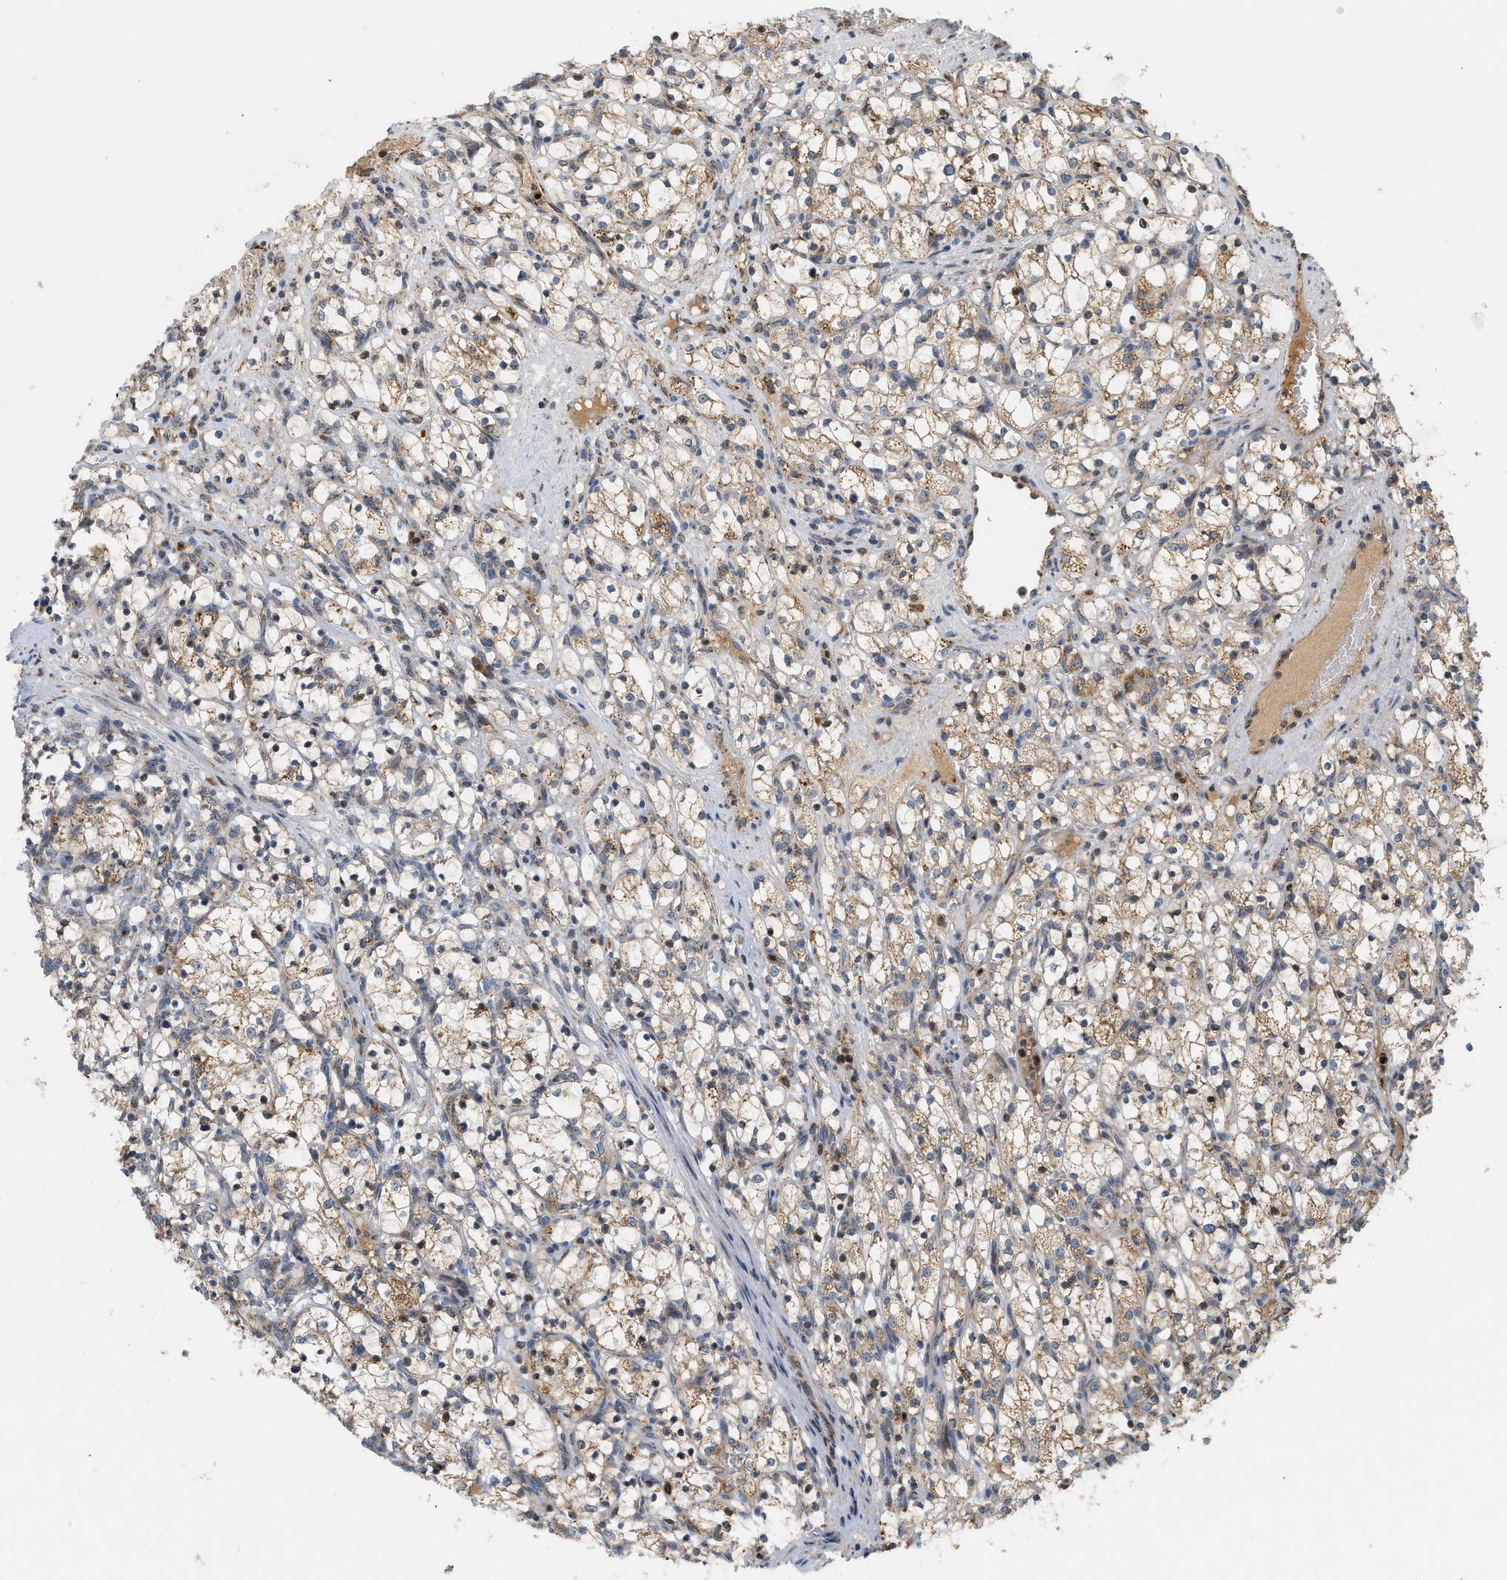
{"staining": {"intensity": "moderate", "quantity": "25%-75%", "location": "cytoplasmic/membranous"}, "tissue": "renal cancer", "cell_type": "Tumor cells", "image_type": "cancer", "snomed": [{"axis": "morphology", "description": "Adenocarcinoma, NOS"}, {"axis": "topography", "description": "Kidney"}], "caption": "An immunohistochemistry image of tumor tissue is shown. Protein staining in brown shows moderate cytoplasmic/membranous positivity in adenocarcinoma (renal) within tumor cells.", "gene": "MCU", "patient": {"sex": "female", "age": 69}}